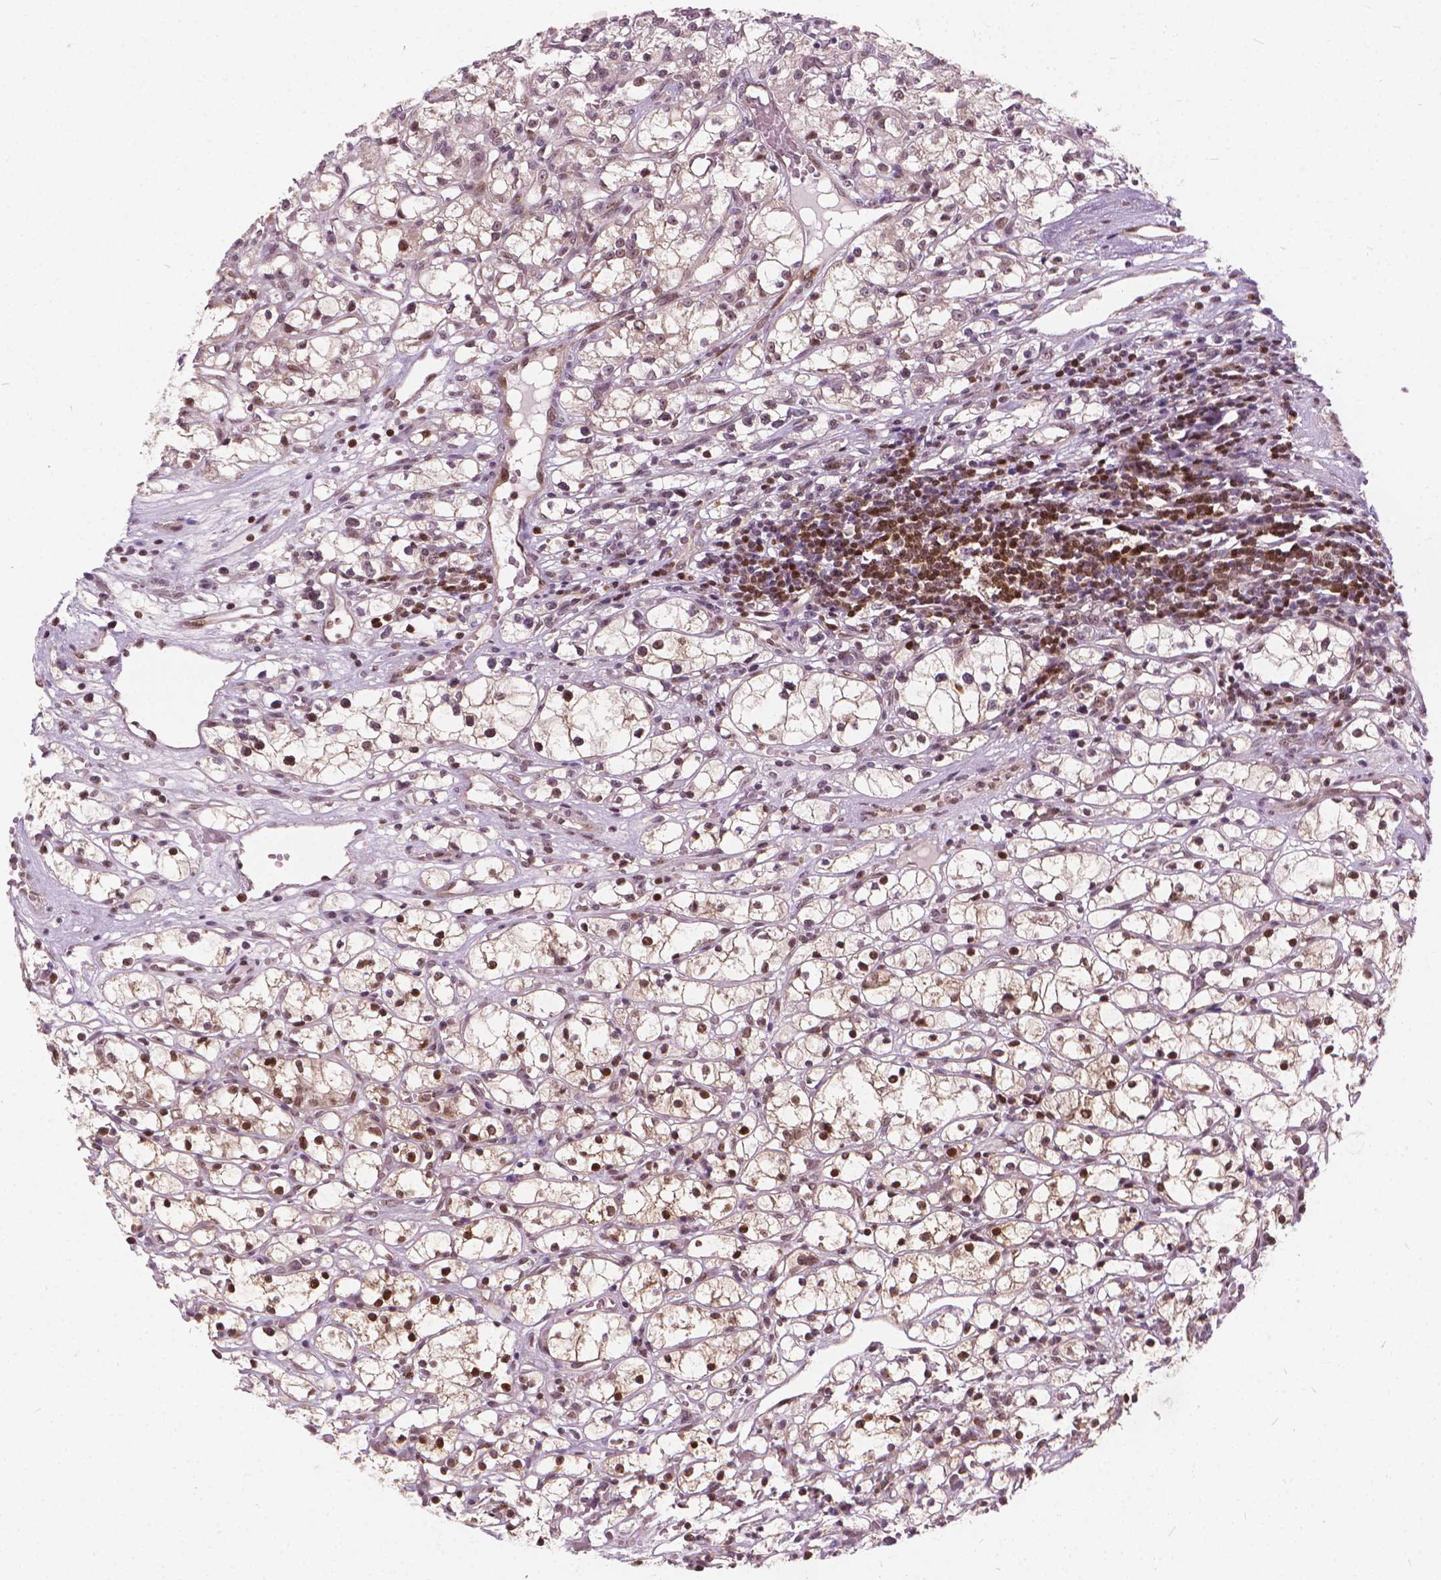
{"staining": {"intensity": "moderate", "quantity": "25%-75%", "location": "nuclear"}, "tissue": "renal cancer", "cell_type": "Tumor cells", "image_type": "cancer", "snomed": [{"axis": "morphology", "description": "Adenocarcinoma, NOS"}, {"axis": "topography", "description": "Kidney"}], "caption": "Moderate nuclear expression is seen in about 25%-75% of tumor cells in renal cancer (adenocarcinoma).", "gene": "STAT5B", "patient": {"sex": "female", "age": 59}}